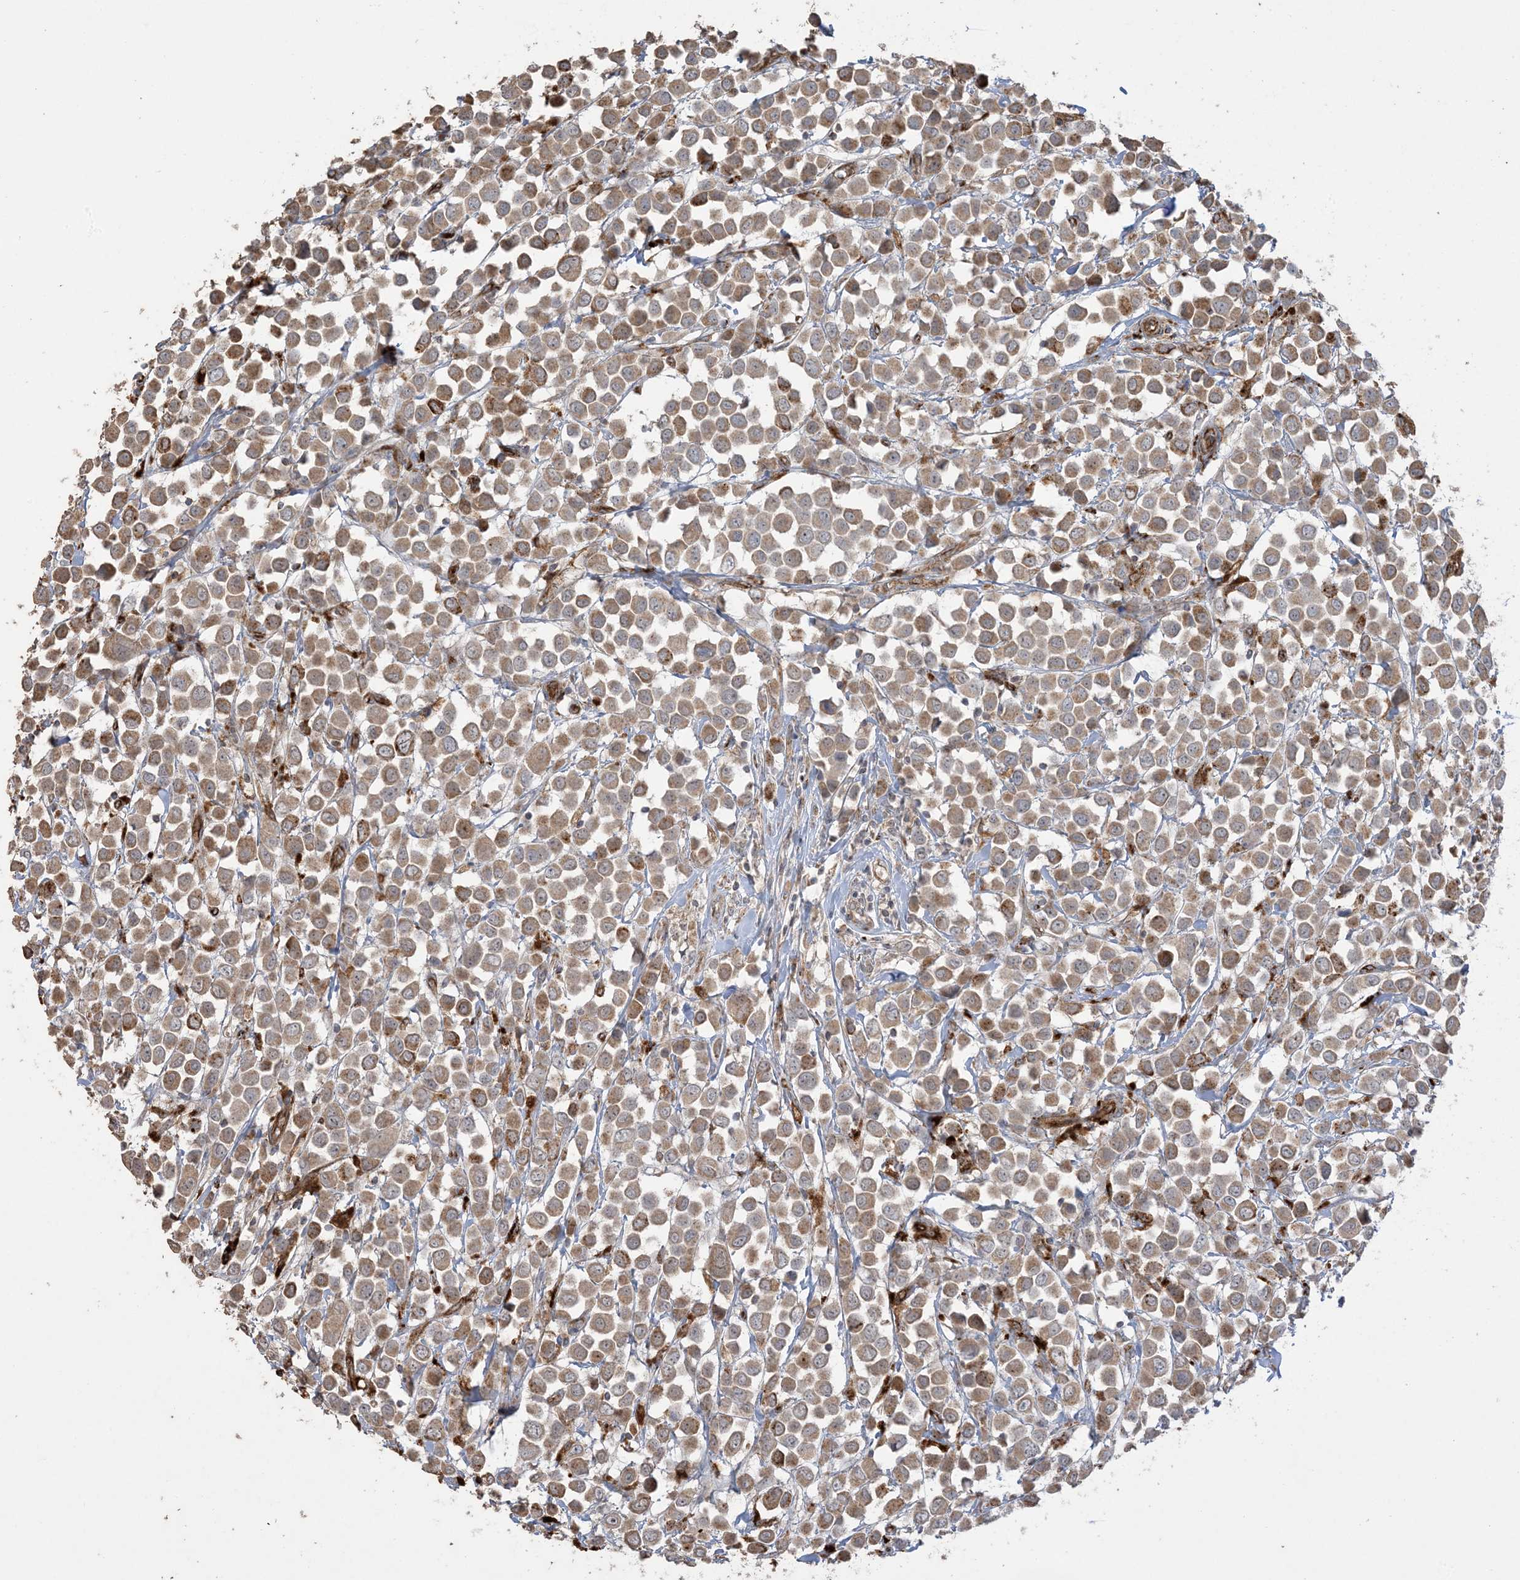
{"staining": {"intensity": "moderate", "quantity": ">75%", "location": "cytoplasmic/membranous"}, "tissue": "breast cancer", "cell_type": "Tumor cells", "image_type": "cancer", "snomed": [{"axis": "morphology", "description": "Duct carcinoma"}, {"axis": "topography", "description": "Breast"}], "caption": "Immunohistochemical staining of human intraductal carcinoma (breast) displays moderate cytoplasmic/membranous protein staining in about >75% of tumor cells.", "gene": "AGA", "patient": {"sex": "female", "age": 61}}